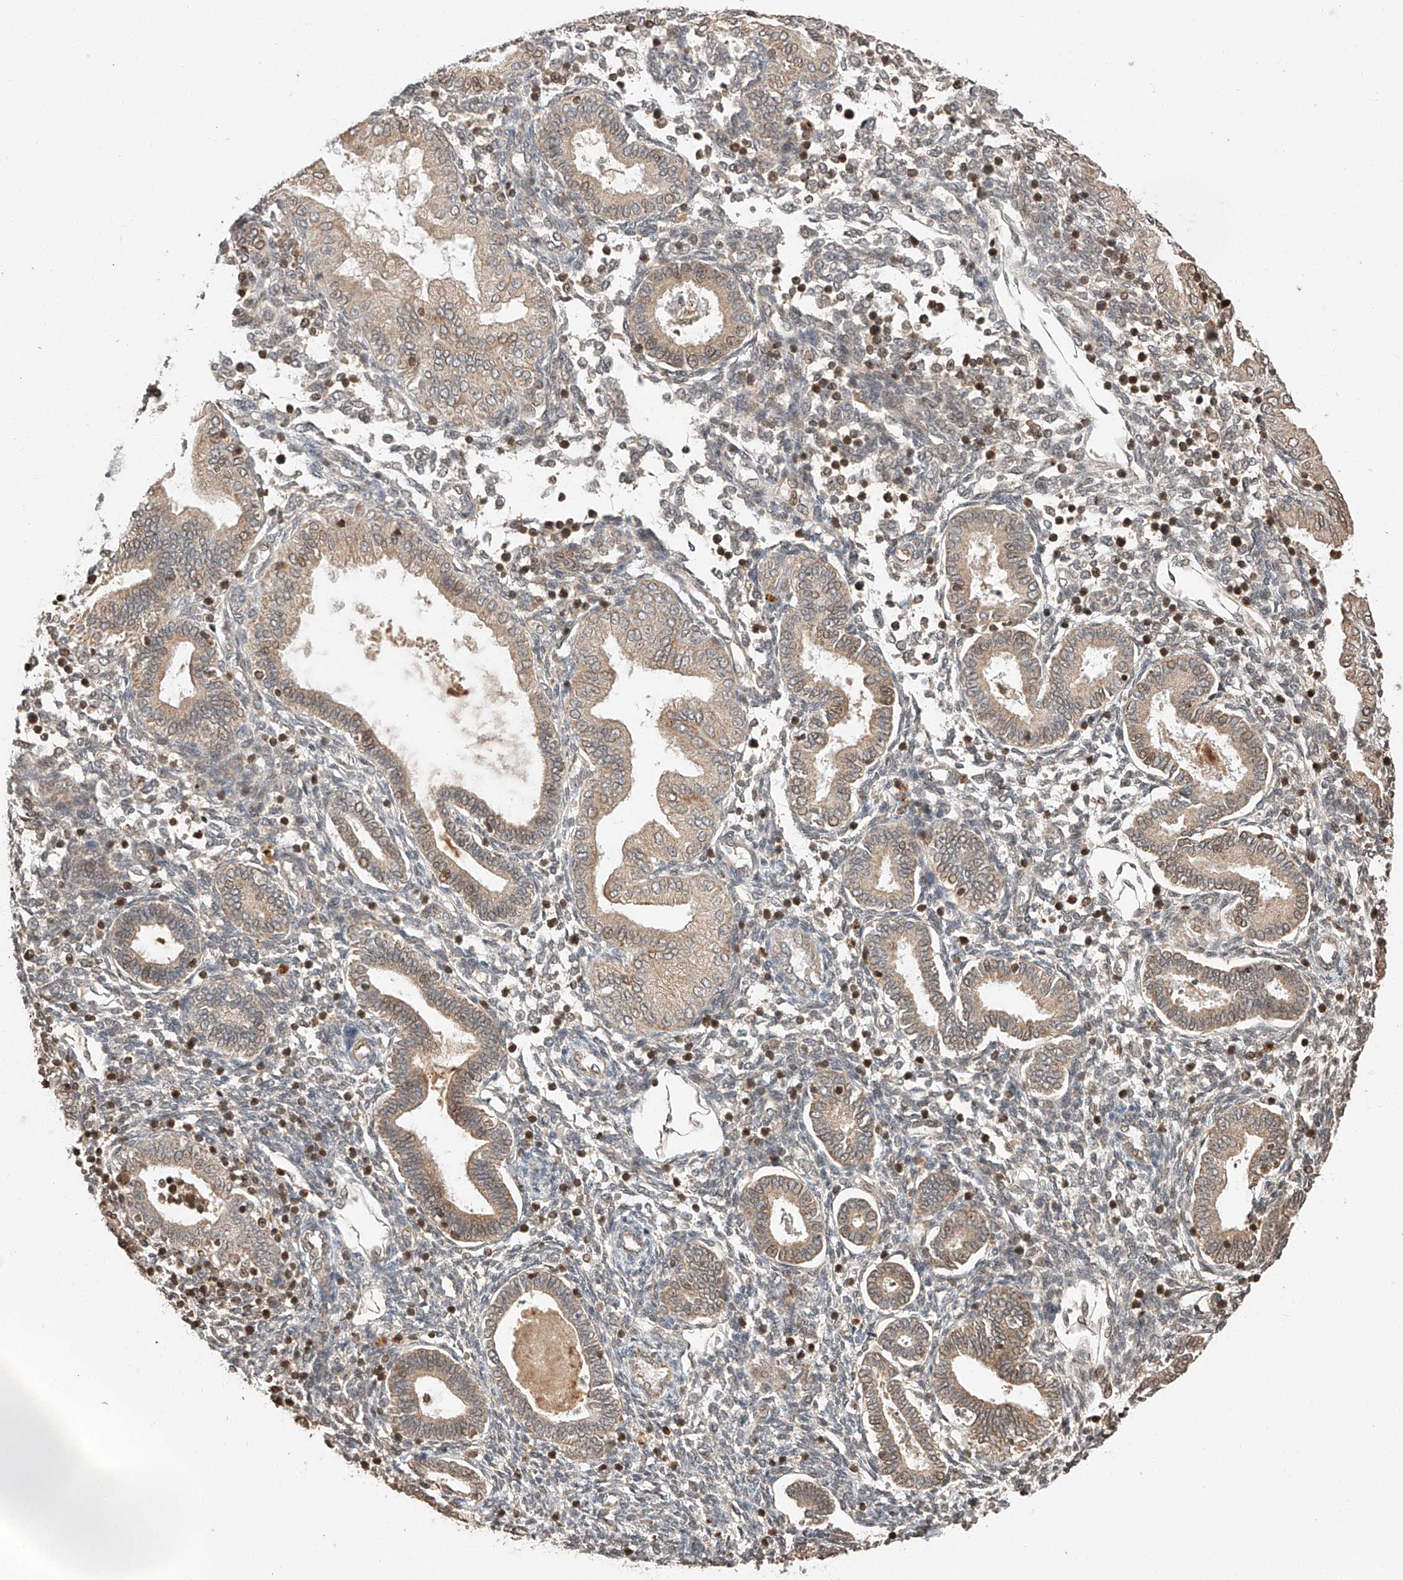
{"staining": {"intensity": "weak", "quantity": "<25%", "location": "cytoplasmic/membranous"}, "tissue": "endometrium", "cell_type": "Cells in endometrial stroma", "image_type": "normal", "snomed": [{"axis": "morphology", "description": "Normal tissue, NOS"}, {"axis": "topography", "description": "Endometrium"}], "caption": "Immunohistochemistry (IHC) of normal endometrium exhibits no expression in cells in endometrial stroma. The staining is performed using DAB brown chromogen with nuclei counter-stained in using hematoxylin.", "gene": "ARHGAP33", "patient": {"sex": "female", "age": 53}}